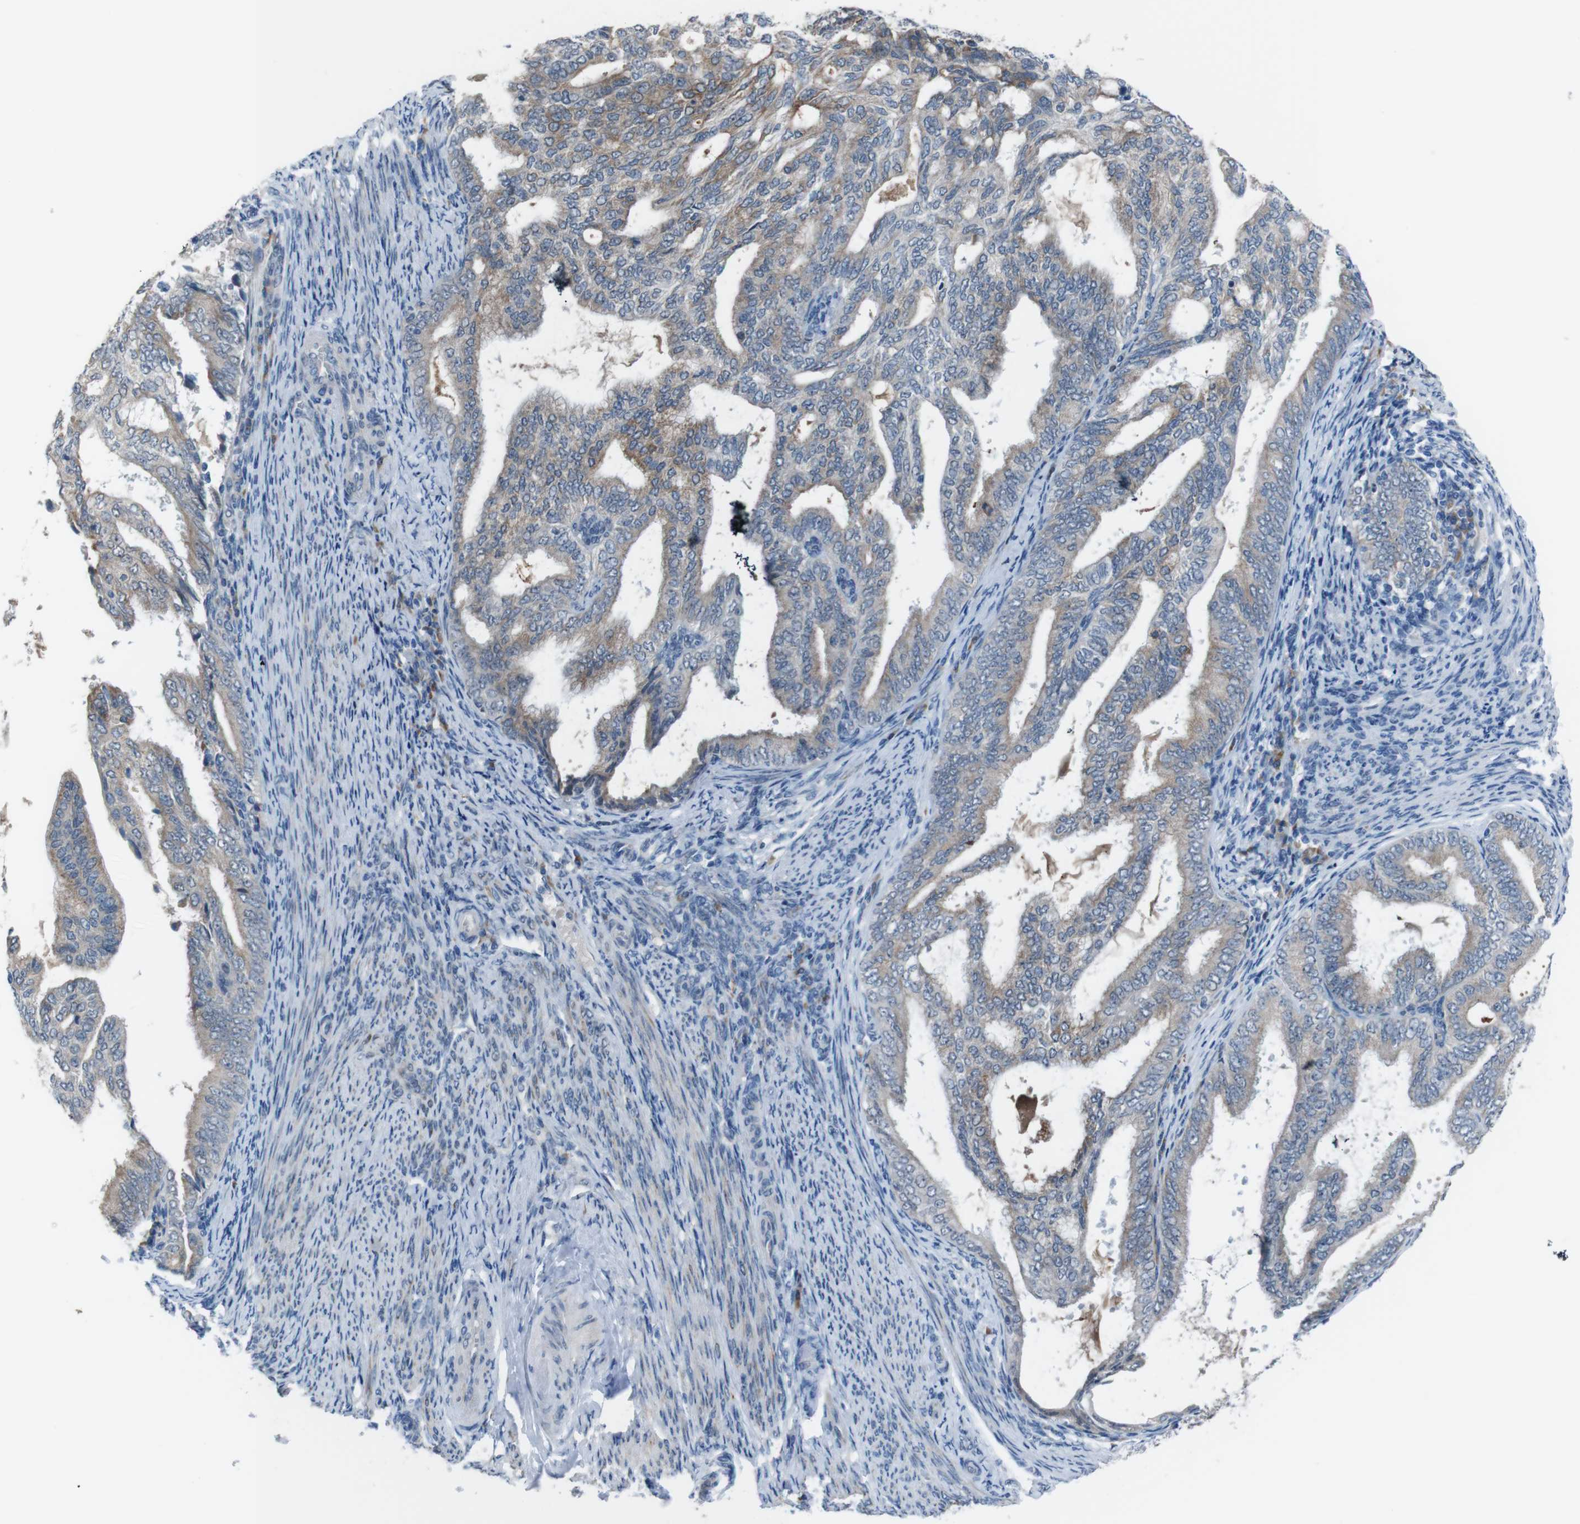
{"staining": {"intensity": "moderate", "quantity": "25%-75%", "location": "cytoplasmic/membranous"}, "tissue": "endometrial cancer", "cell_type": "Tumor cells", "image_type": "cancer", "snomed": [{"axis": "morphology", "description": "Adenocarcinoma, NOS"}, {"axis": "topography", "description": "Endometrium"}], "caption": "The immunohistochemical stain highlights moderate cytoplasmic/membranous positivity in tumor cells of endometrial adenocarcinoma tissue.", "gene": "CDH22", "patient": {"sex": "female", "age": 58}}